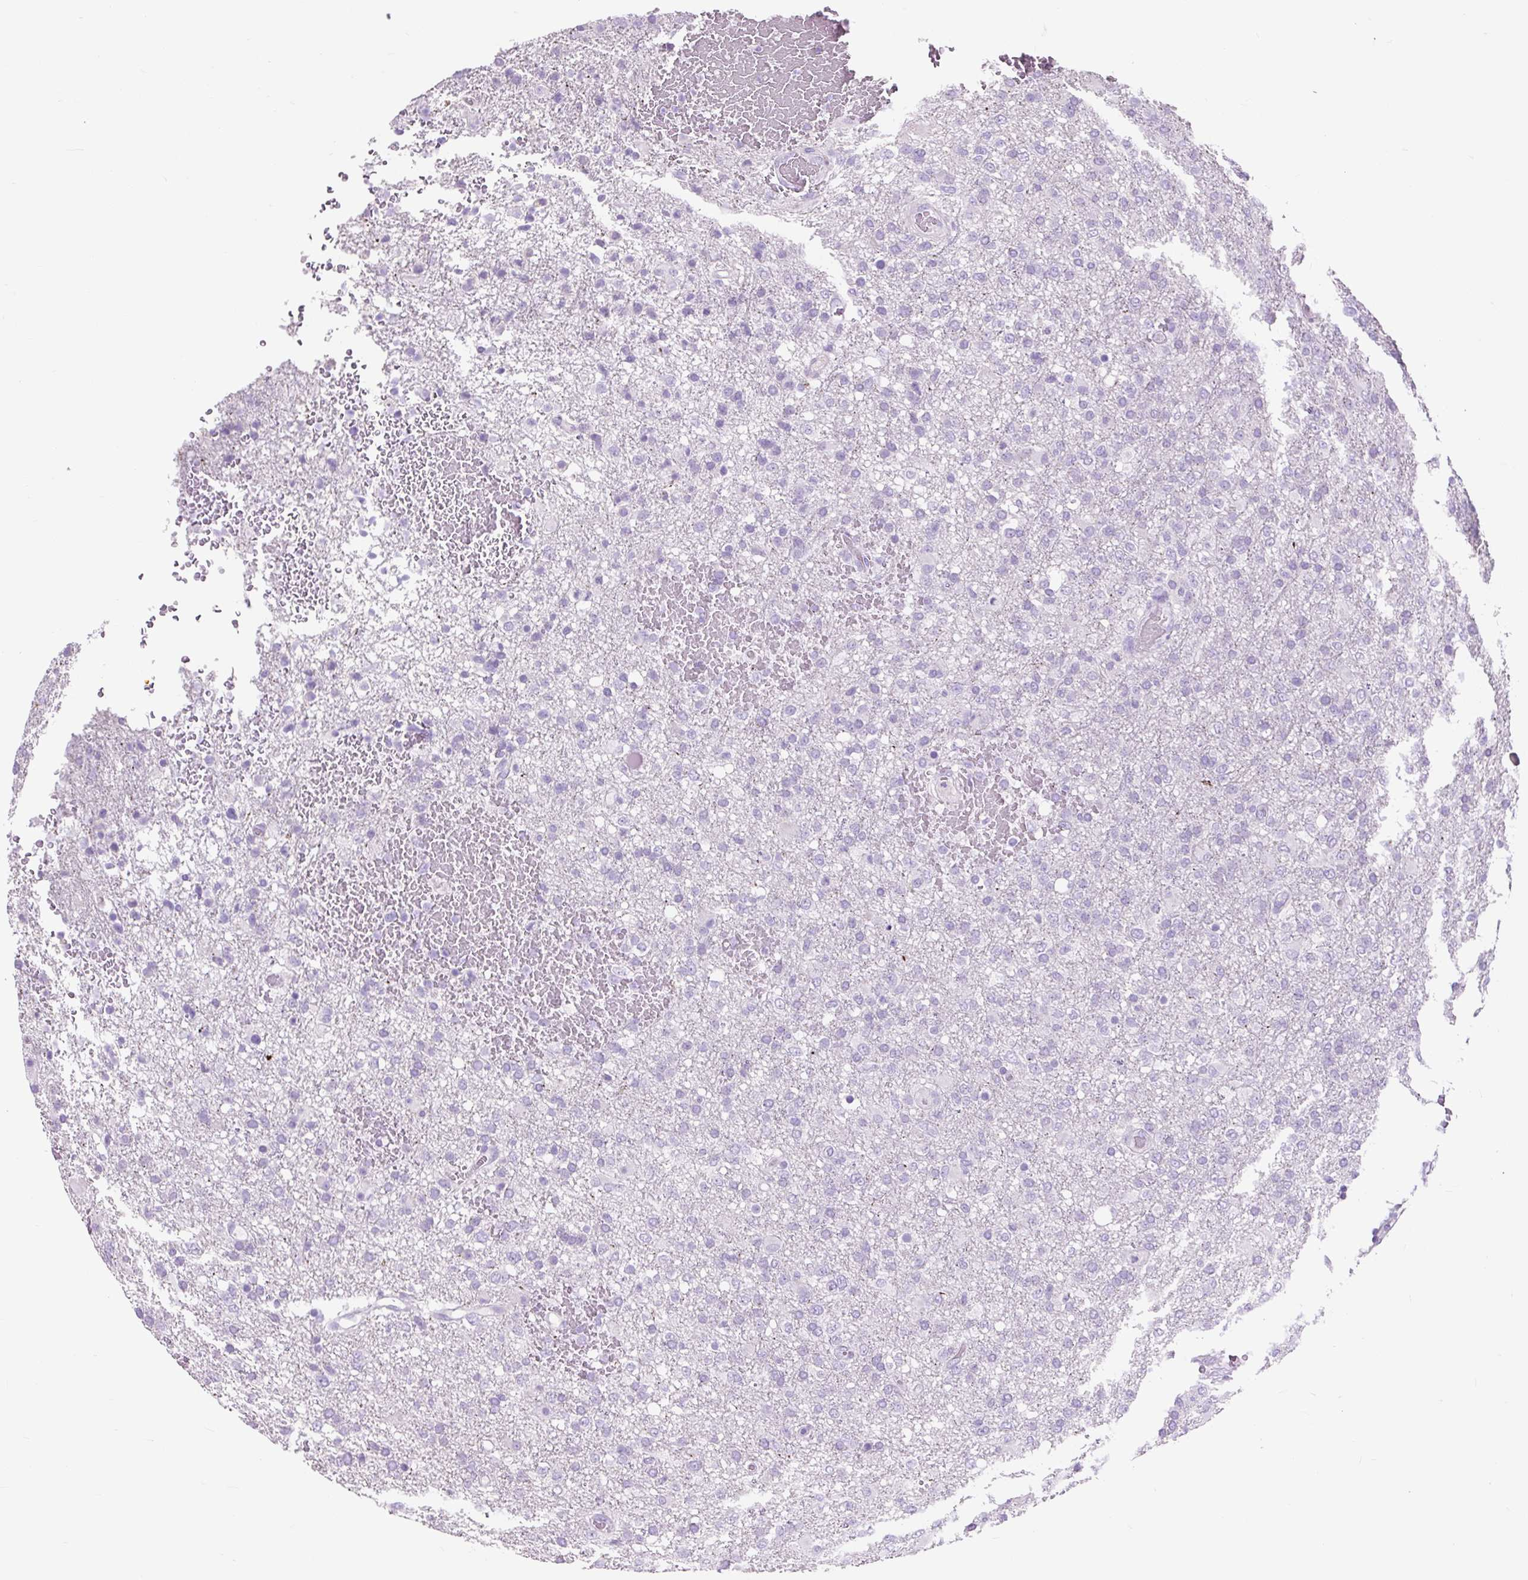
{"staining": {"intensity": "negative", "quantity": "none", "location": "none"}, "tissue": "glioma", "cell_type": "Tumor cells", "image_type": "cancer", "snomed": [{"axis": "morphology", "description": "Glioma, malignant, High grade"}, {"axis": "topography", "description": "Brain"}], "caption": "A micrograph of human high-grade glioma (malignant) is negative for staining in tumor cells.", "gene": "OR10A7", "patient": {"sex": "female", "age": 74}}